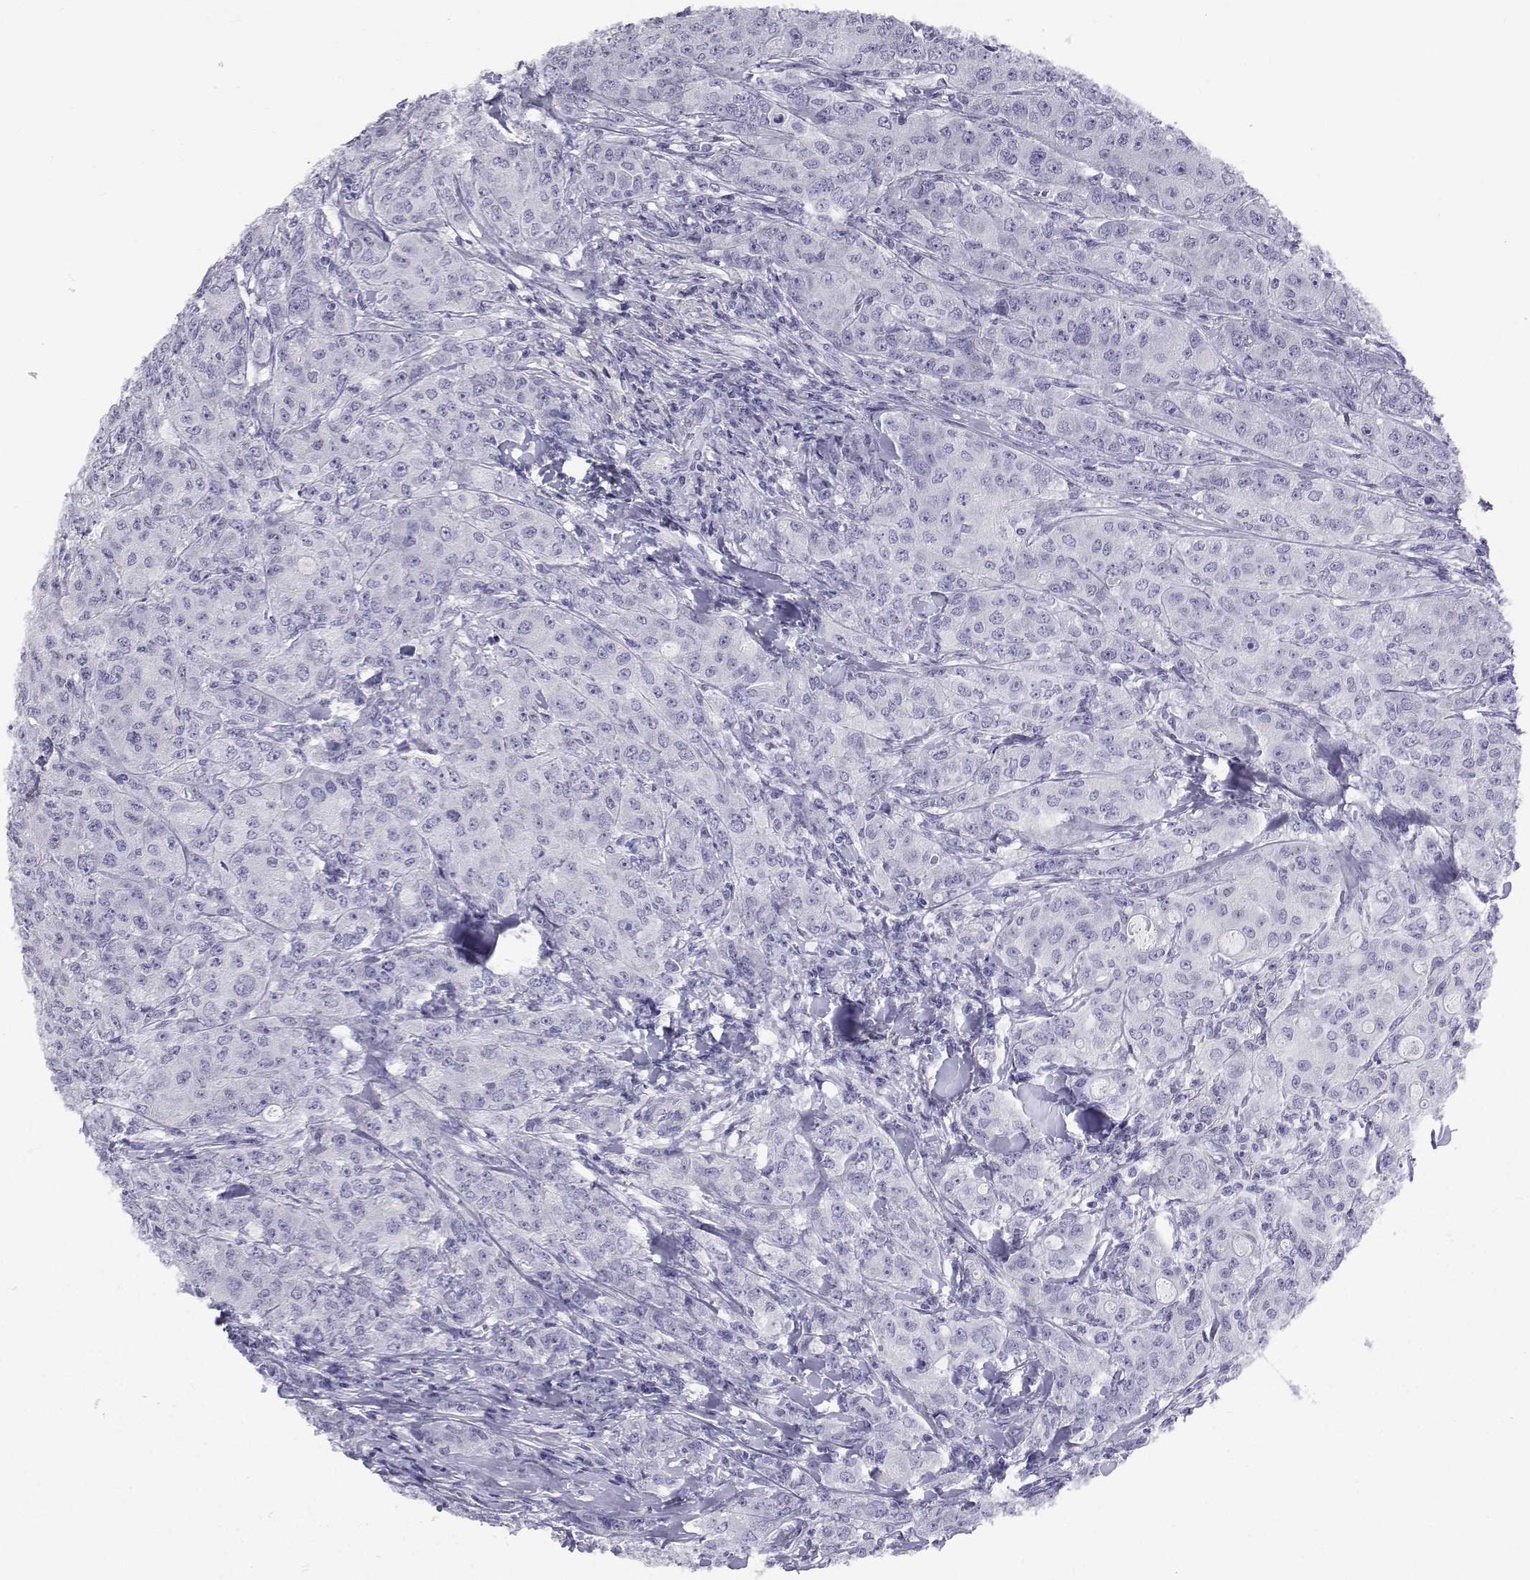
{"staining": {"intensity": "negative", "quantity": "none", "location": "none"}, "tissue": "breast cancer", "cell_type": "Tumor cells", "image_type": "cancer", "snomed": [{"axis": "morphology", "description": "Duct carcinoma"}, {"axis": "topography", "description": "Breast"}], "caption": "High magnification brightfield microscopy of breast cancer stained with DAB (brown) and counterstained with hematoxylin (blue): tumor cells show no significant expression. (DAB IHC visualized using brightfield microscopy, high magnification).", "gene": "SLC6A3", "patient": {"sex": "female", "age": 43}}